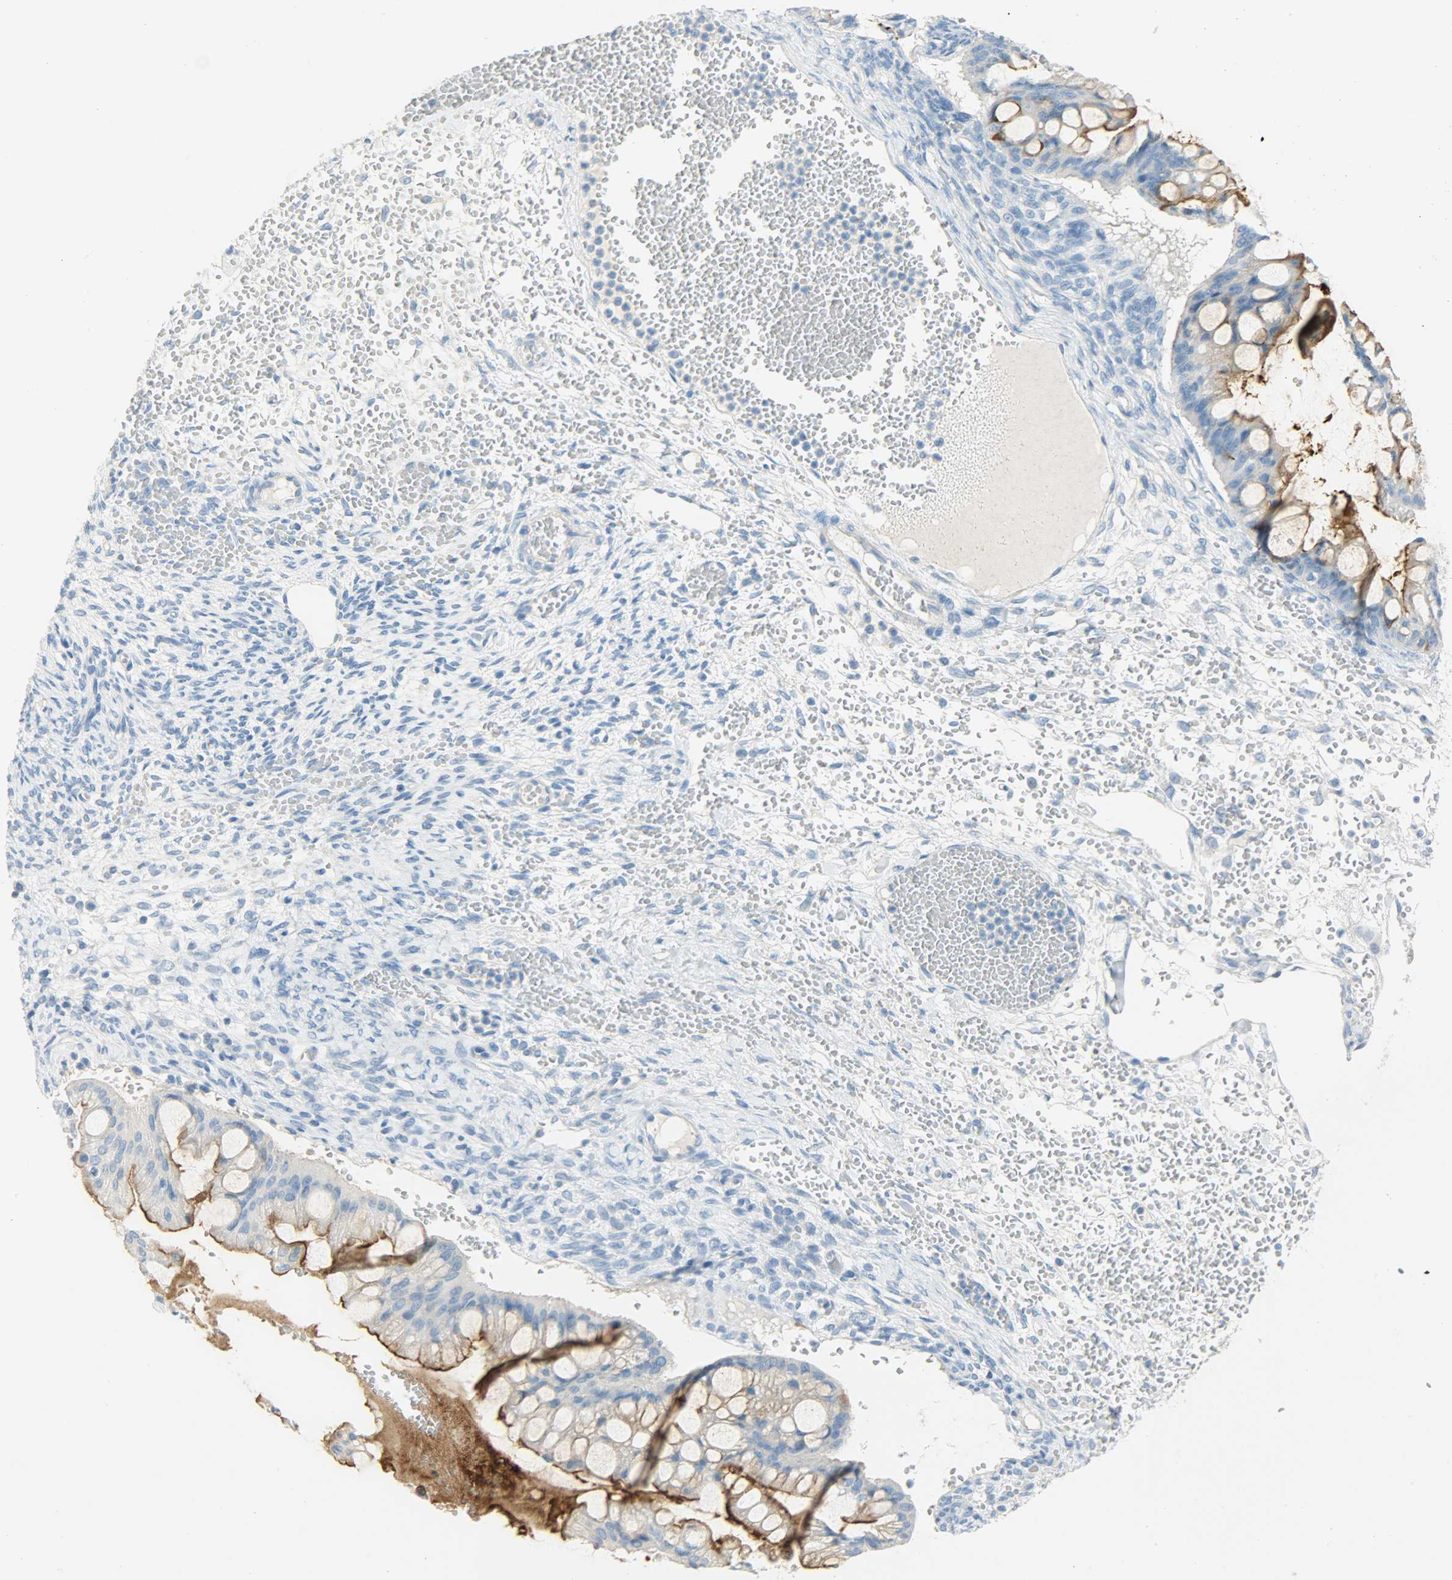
{"staining": {"intensity": "strong", "quantity": ">75%", "location": "cytoplasmic/membranous"}, "tissue": "ovarian cancer", "cell_type": "Tumor cells", "image_type": "cancer", "snomed": [{"axis": "morphology", "description": "Cystadenocarcinoma, mucinous, NOS"}, {"axis": "topography", "description": "Ovary"}], "caption": "DAB immunohistochemical staining of human ovarian cancer (mucinous cystadenocarcinoma) demonstrates strong cytoplasmic/membranous protein expression in about >75% of tumor cells.", "gene": "PROM1", "patient": {"sex": "female", "age": 73}}